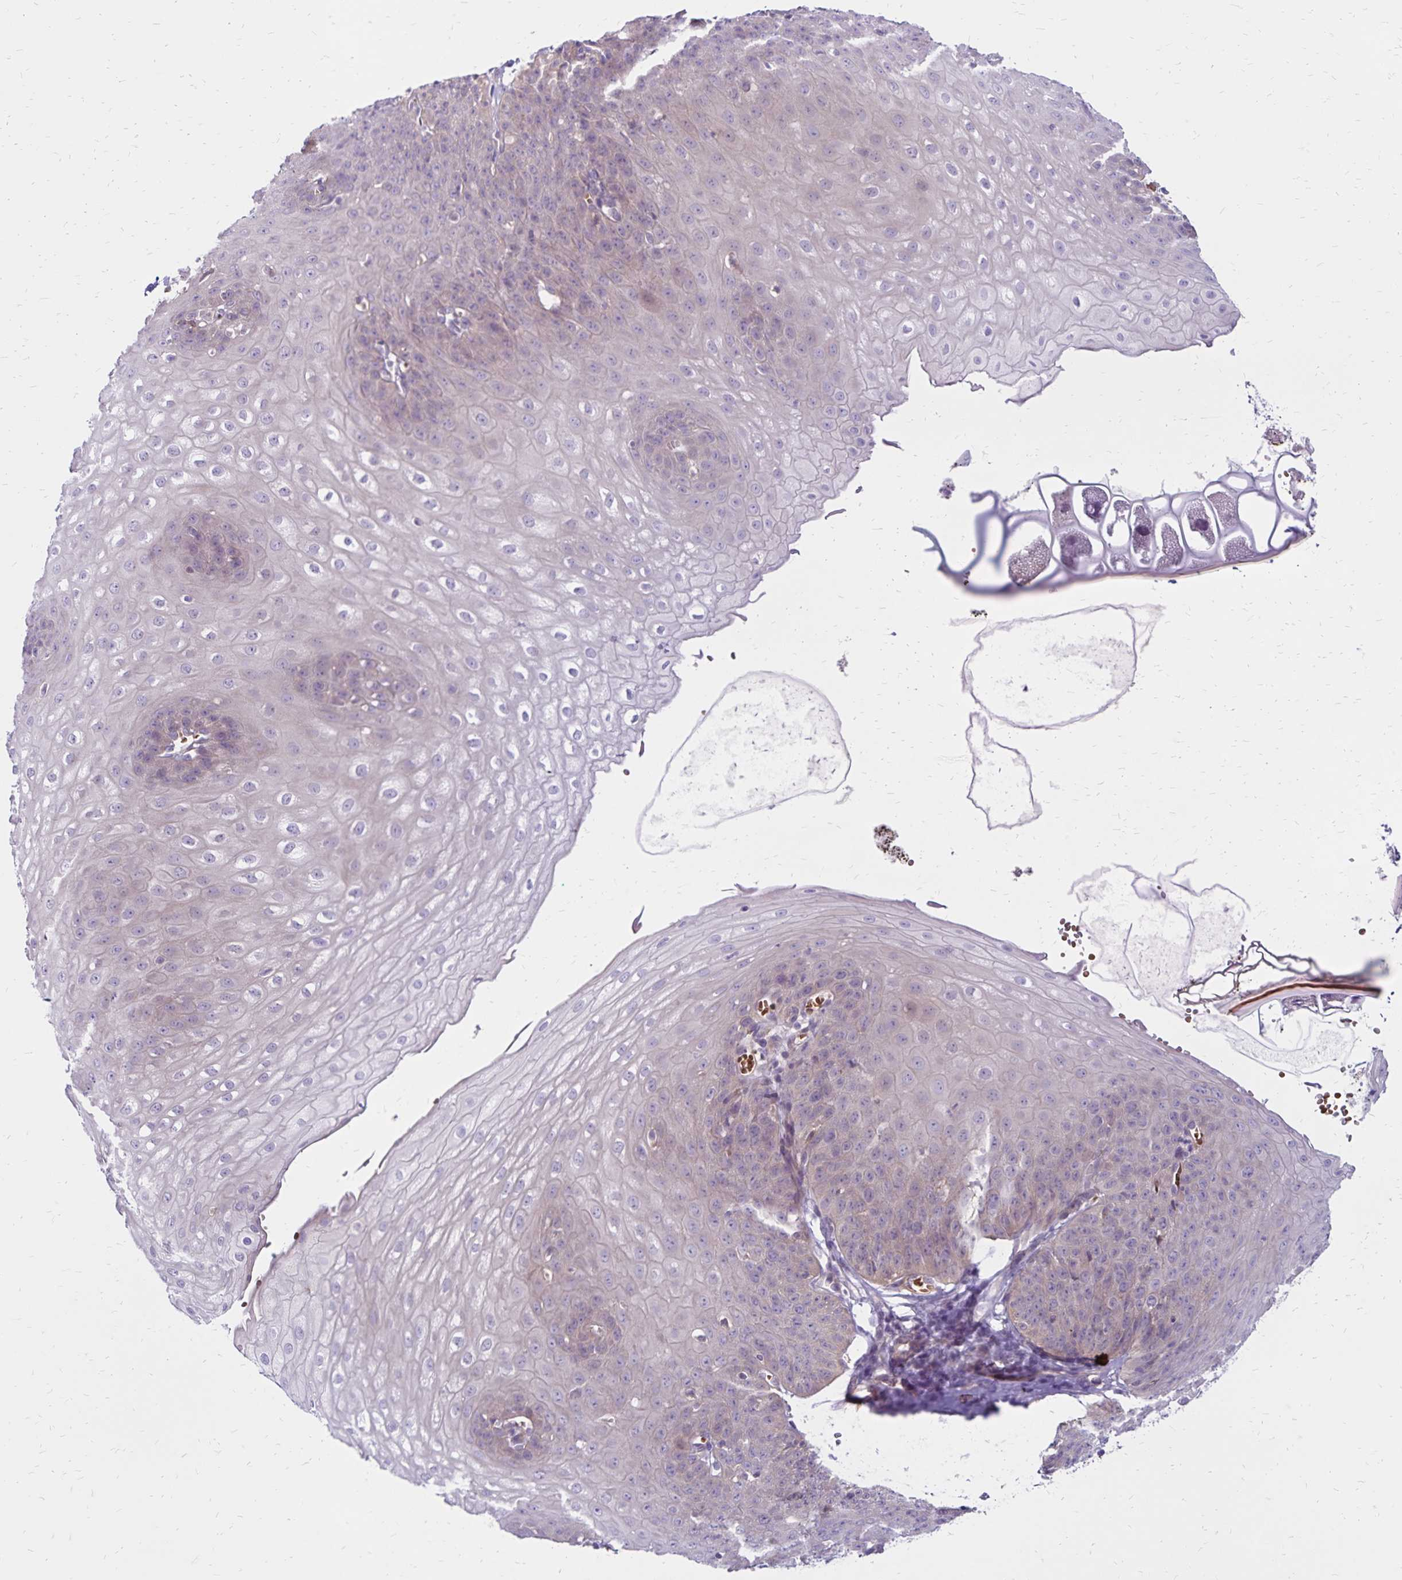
{"staining": {"intensity": "weak", "quantity": "<25%", "location": "cytoplasmic/membranous"}, "tissue": "esophagus", "cell_type": "Squamous epithelial cells", "image_type": "normal", "snomed": [{"axis": "morphology", "description": "Normal tissue, NOS"}, {"axis": "topography", "description": "Esophagus"}], "caption": "Squamous epithelial cells are negative for brown protein staining in normal esophagus.", "gene": "FSD1", "patient": {"sex": "male", "age": 71}}